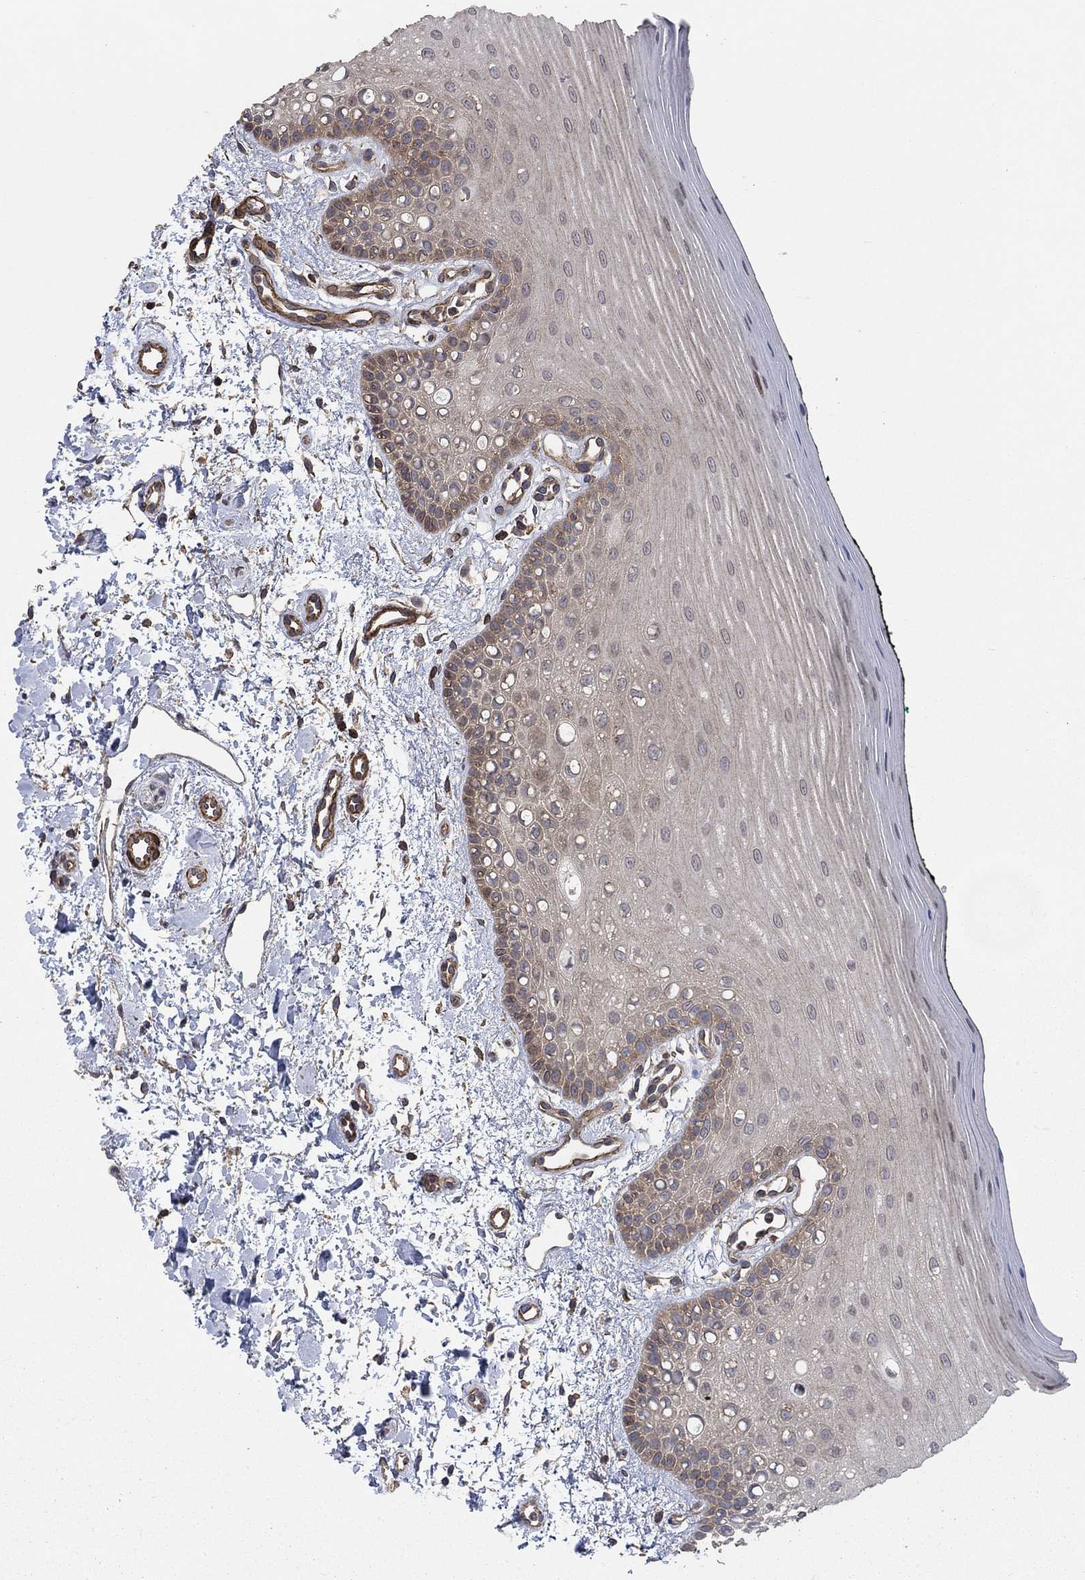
{"staining": {"intensity": "weak", "quantity": "<25%", "location": "cytoplasmic/membranous"}, "tissue": "oral mucosa", "cell_type": "Squamous epithelial cells", "image_type": "normal", "snomed": [{"axis": "morphology", "description": "Normal tissue, NOS"}, {"axis": "topography", "description": "Oral tissue"}], "caption": "The image shows no staining of squamous epithelial cells in benign oral mucosa. The staining was performed using DAB to visualize the protein expression in brown, while the nuclei were stained in blue with hematoxylin (Magnification: 20x).", "gene": "PDE3A", "patient": {"sex": "female", "age": 78}}